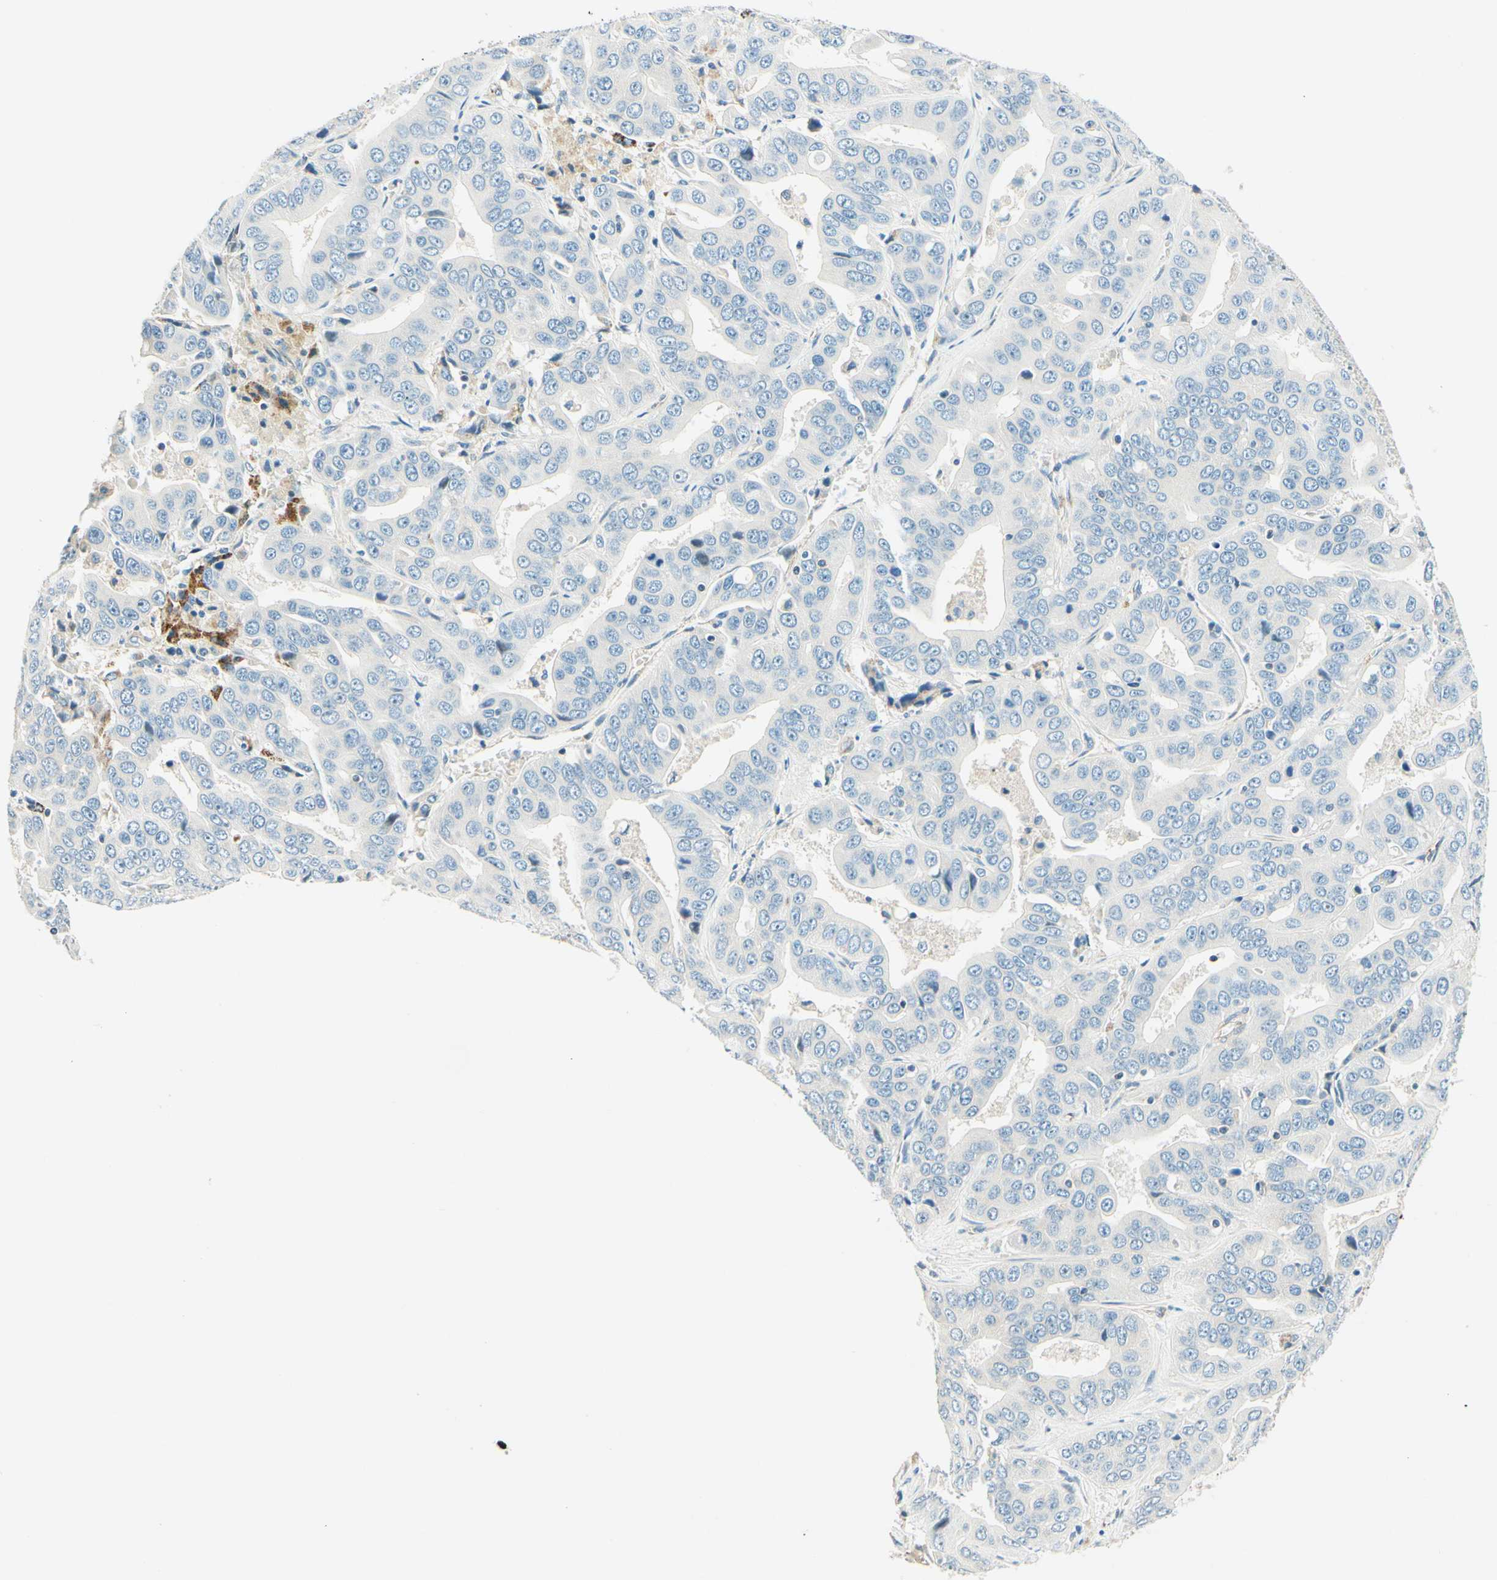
{"staining": {"intensity": "negative", "quantity": "none", "location": "none"}, "tissue": "liver cancer", "cell_type": "Tumor cells", "image_type": "cancer", "snomed": [{"axis": "morphology", "description": "Cholangiocarcinoma"}, {"axis": "topography", "description": "Liver"}], "caption": "Cholangiocarcinoma (liver) was stained to show a protein in brown. There is no significant staining in tumor cells. (Immunohistochemistry, brightfield microscopy, high magnification).", "gene": "TAOK2", "patient": {"sex": "female", "age": 52}}